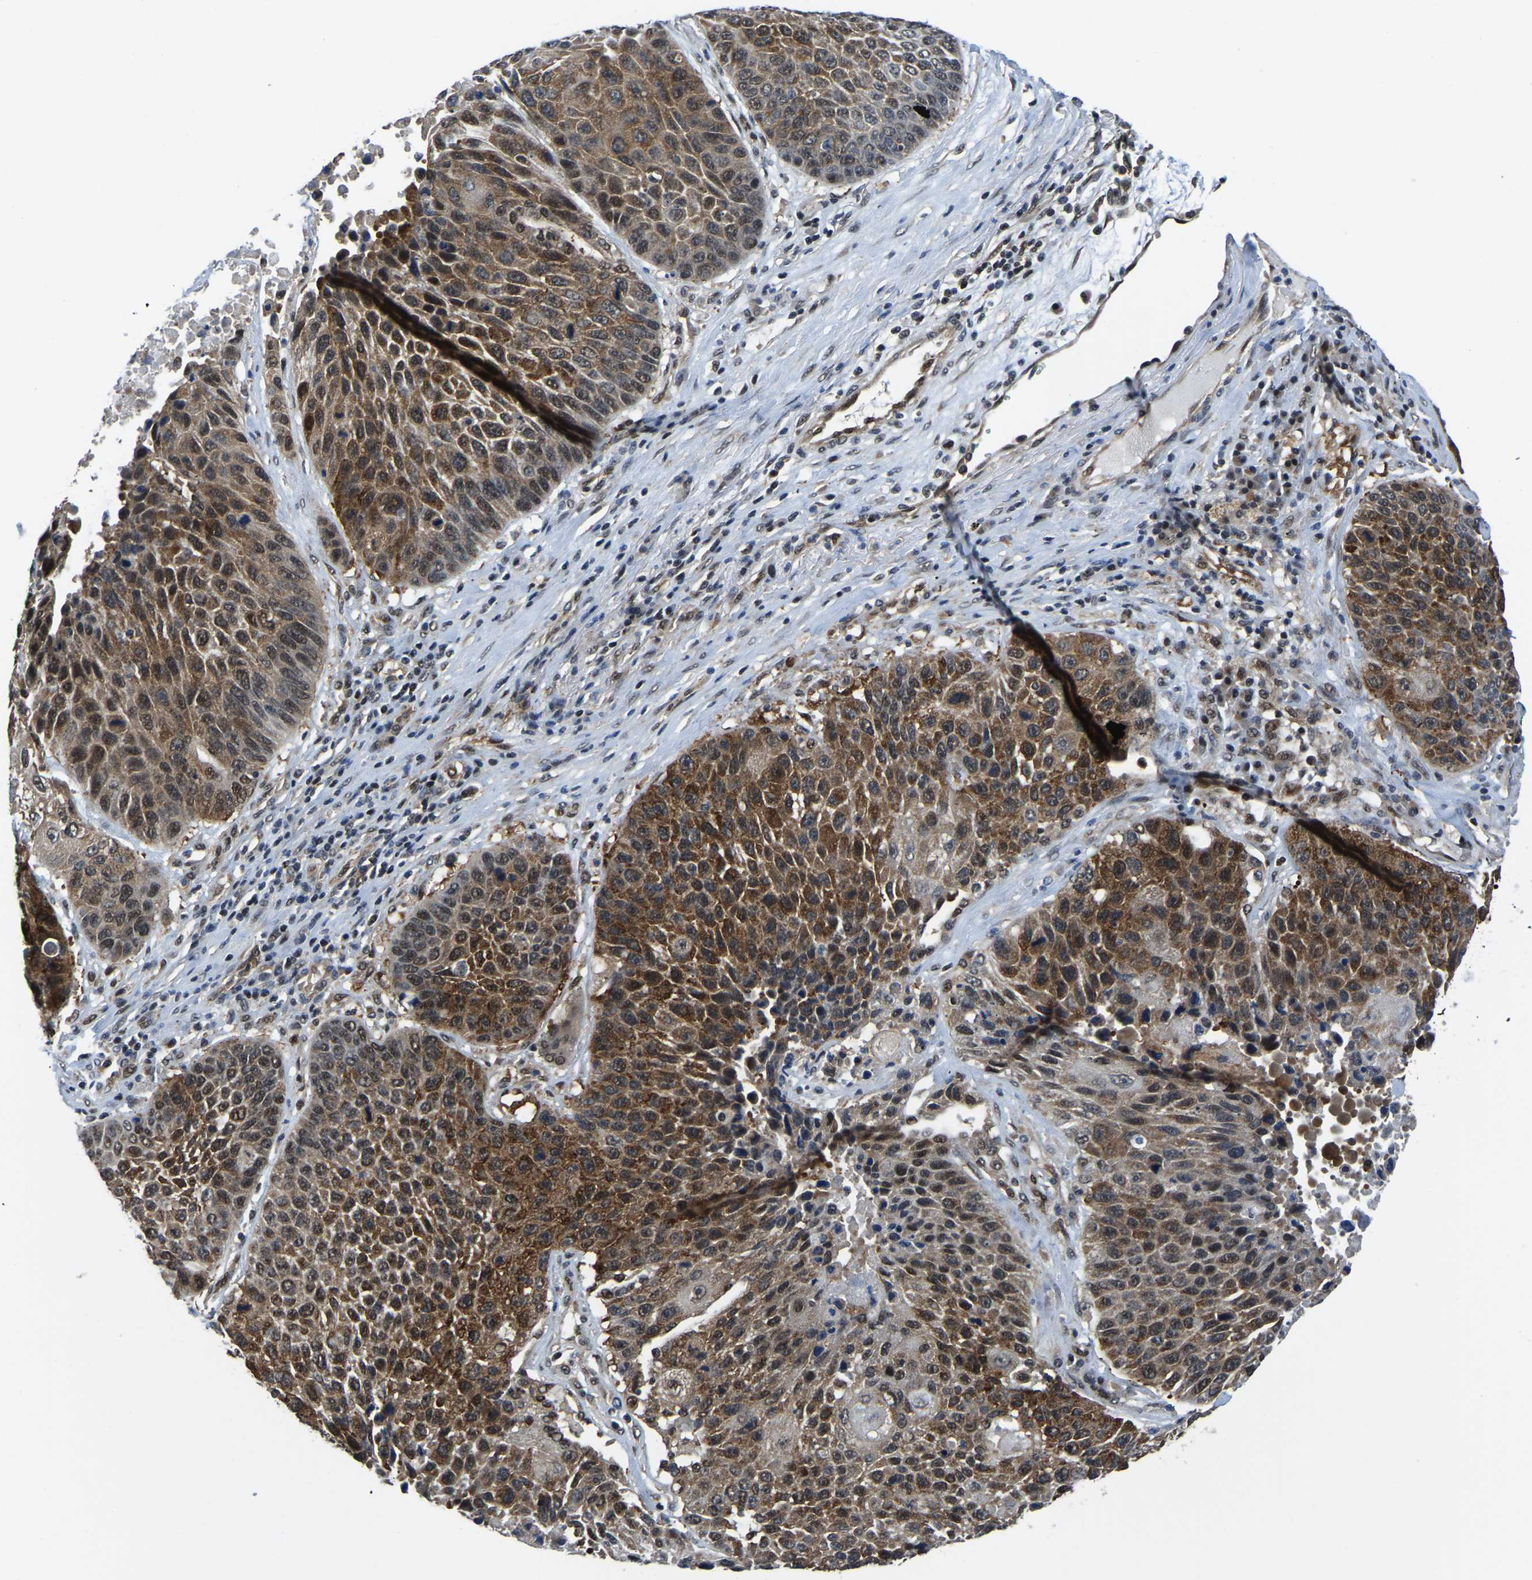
{"staining": {"intensity": "moderate", "quantity": ">75%", "location": "cytoplasmic/membranous,nuclear"}, "tissue": "lung cancer", "cell_type": "Tumor cells", "image_type": "cancer", "snomed": [{"axis": "morphology", "description": "Squamous cell carcinoma, NOS"}, {"axis": "topography", "description": "Lung"}], "caption": "Immunohistochemical staining of human lung cancer (squamous cell carcinoma) reveals medium levels of moderate cytoplasmic/membranous and nuclear positivity in about >75% of tumor cells.", "gene": "DFFA", "patient": {"sex": "male", "age": 61}}